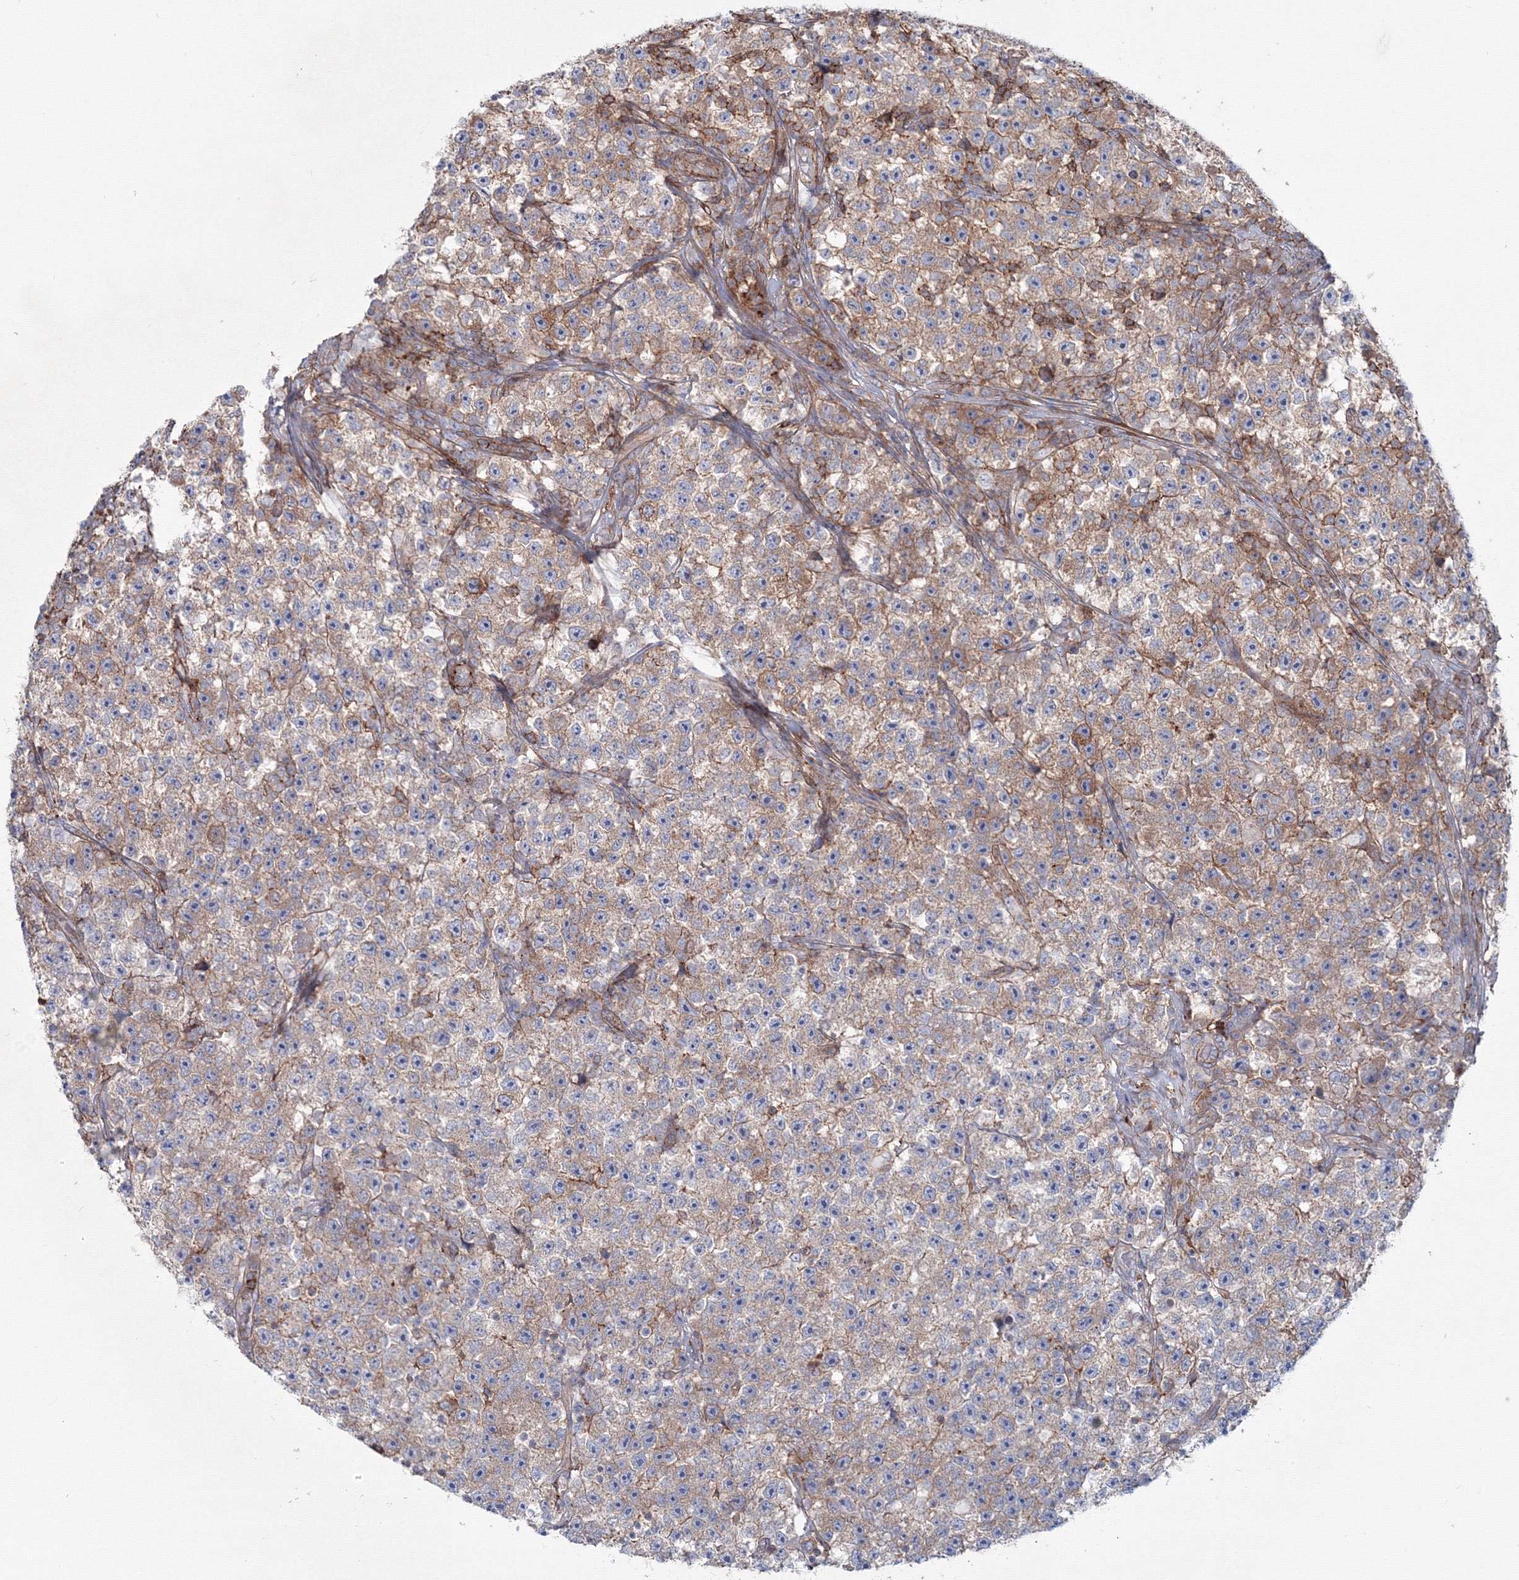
{"staining": {"intensity": "weak", "quantity": "25%-75%", "location": "cytoplasmic/membranous"}, "tissue": "testis cancer", "cell_type": "Tumor cells", "image_type": "cancer", "snomed": [{"axis": "morphology", "description": "Seminoma, NOS"}, {"axis": "topography", "description": "Testis"}], "caption": "The immunohistochemical stain labels weak cytoplasmic/membranous staining in tumor cells of testis cancer tissue.", "gene": "SH3PXD2A", "patient": {"sex": "male", "age": 22}}